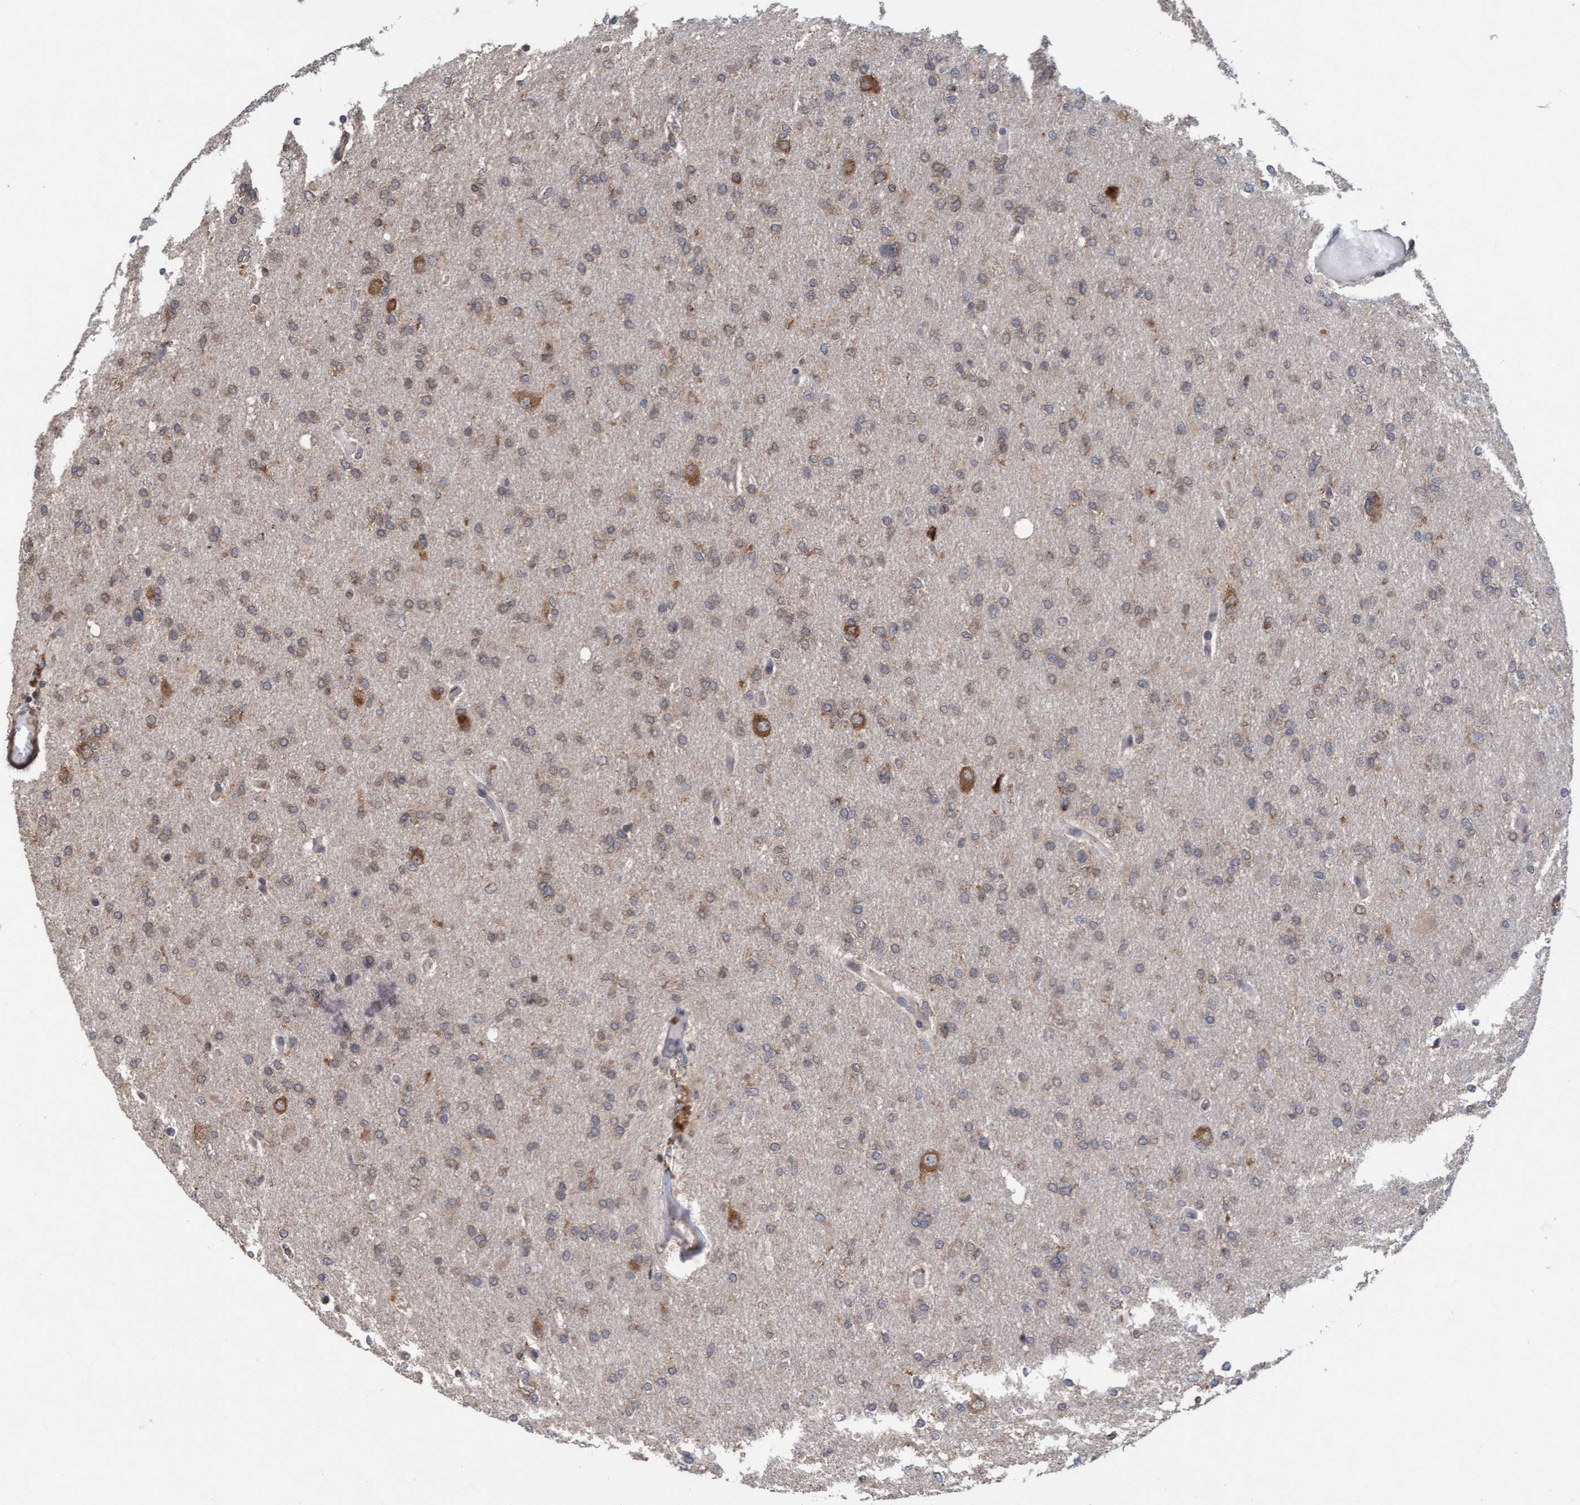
{"staining": {"intensity": "weak", "quantity": "25%-75%", "location": "cytoplasmic/membranous"}, "tissue": "glioma", "cell_type": "Tumor cells", "image_type": "cancer", "snomed": [{"axis": "morphology", "description": "Glioma, malignant, High grade"}, {"axis": "topography", "description": "Cerebral cortex"}], "caption": "The immunohistochemical stain shows weak cytoplasmic/membranous expression in tumor cells of glioma tissue. Immunohistochemistry stains the protein in brown and the nuclei are stained blue.", "gene": "FXR2", "patient": {"sex": "female", "age": 36}}